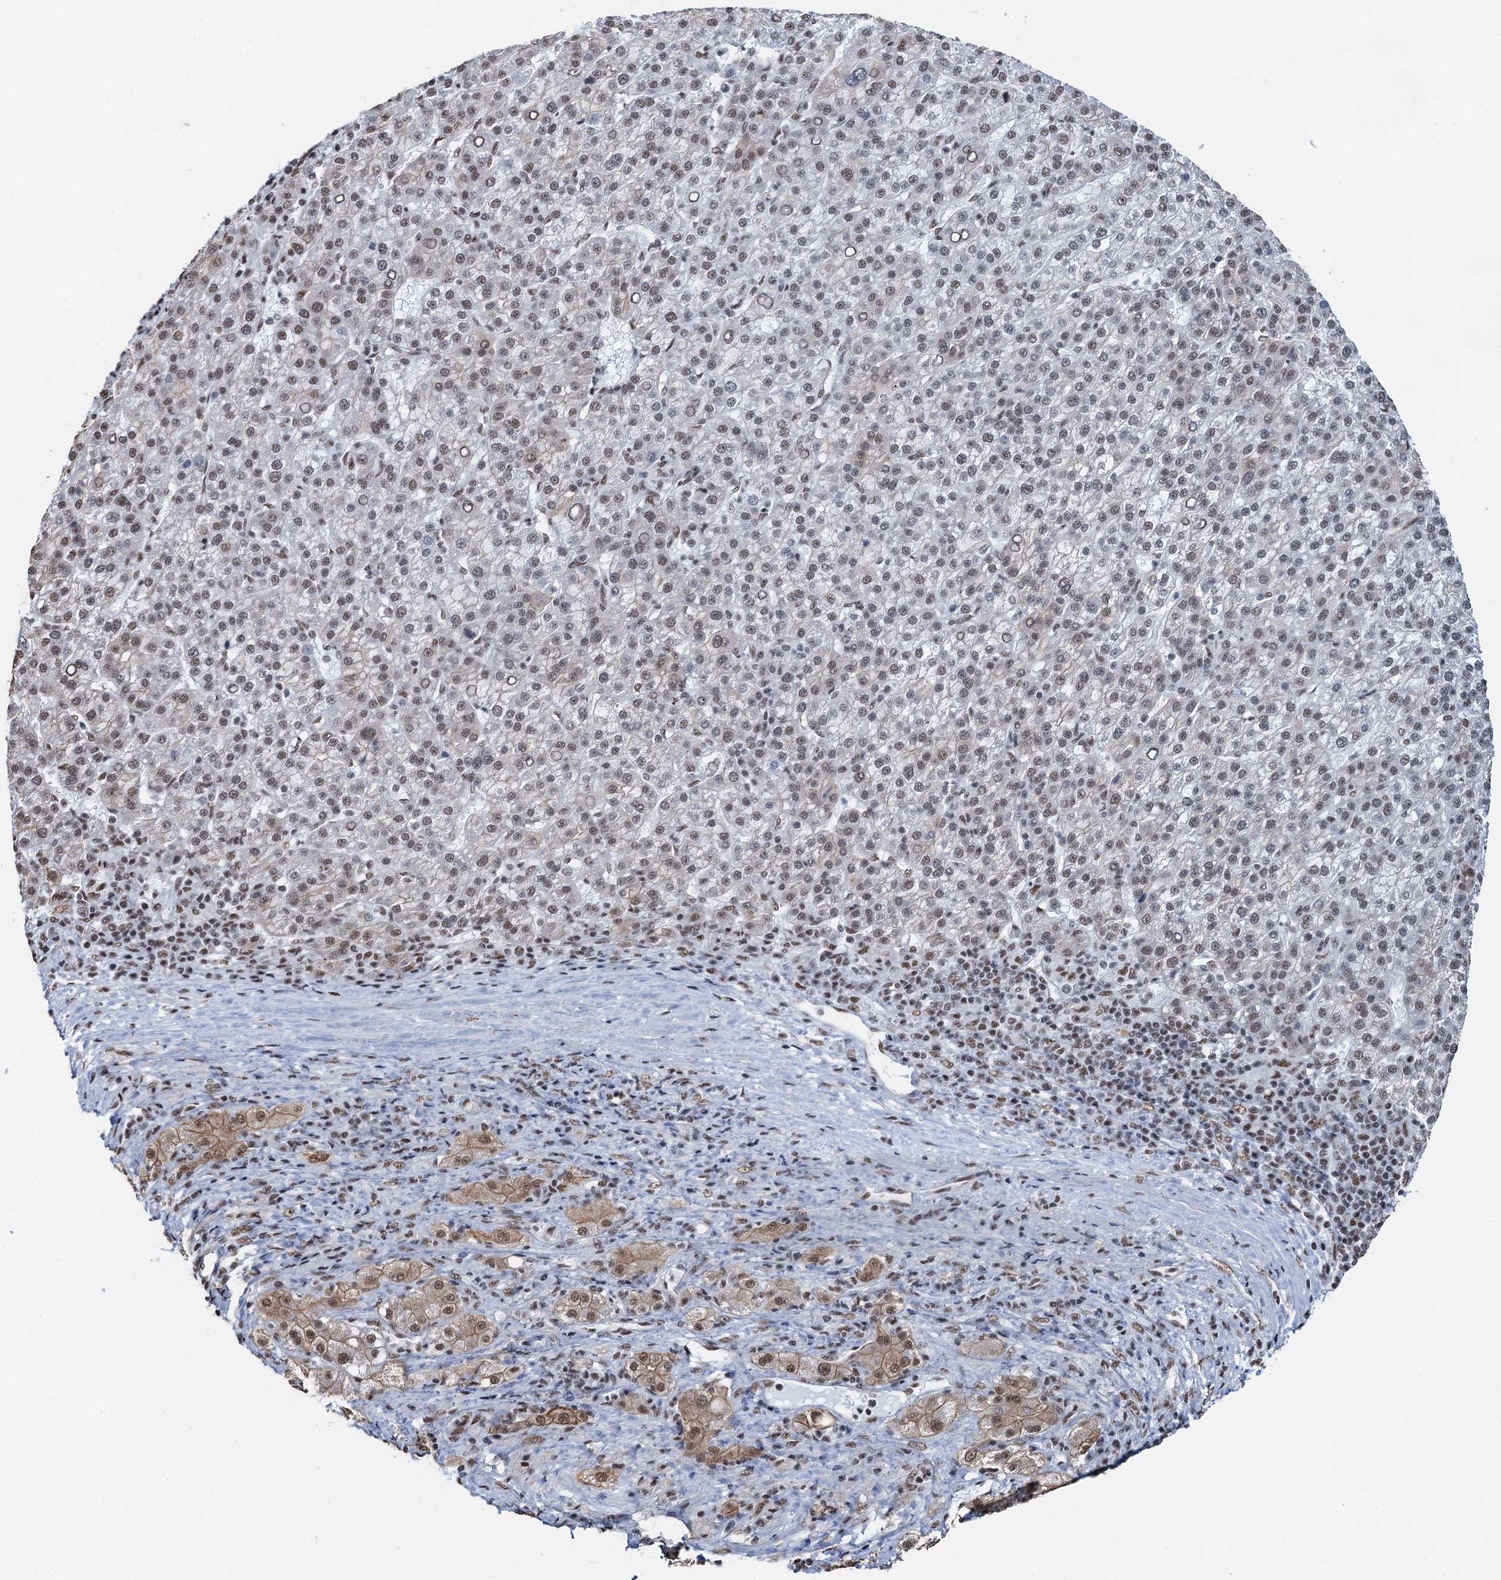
{"staining": {"intensity": "weak", "quantity": ">75%", "location": "nuclear"}, "tissue": "liver cancer", "cell_type": "Tumor cells", "image_type": "cancer", "snomed": [{"axis": "morphology", "description": "Carcinoma, Hepatocellular, NOS"}, {"axis": "topography", "description": "Liver"}], "caption": "A high-resolution image shows immunohistochemistry staining of liver hepatocellular carcinoma, which shows weak nuclear positivity in approximately >75% of tumor cells.", "gene": "ZNF609", "patient": {"sex": "female", "age": 58}}